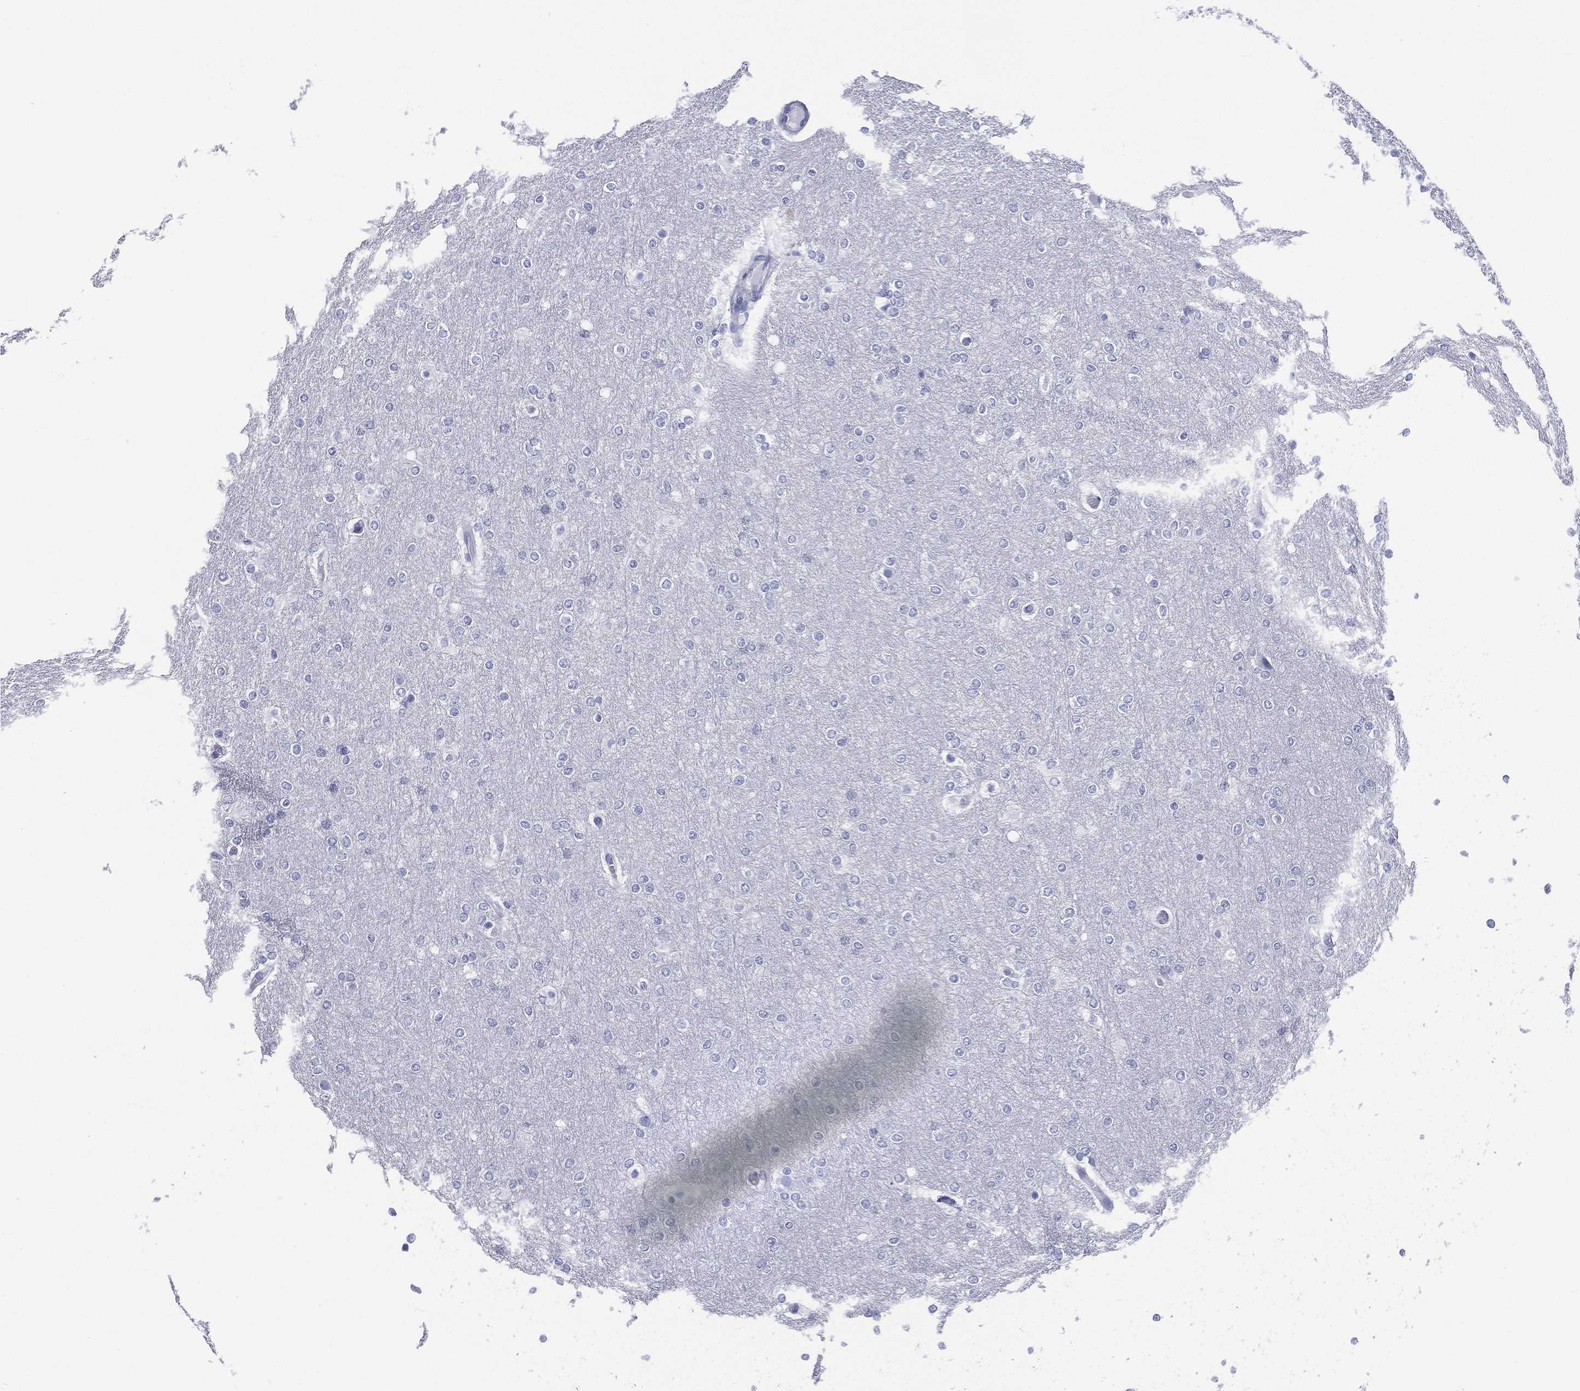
{"staining": {"intensity": "negative", "quantity": "none", "location": "none"}, "tissue": "glioma", "cell_type": "Tumor cells", "image_type": "cancer", "snomed": [{"axis": "morphology", "description": "Glioma, malignant, High grade"}, {"axis": "topography", "description": "Brain"}], "caption": "An immunohistochemistry (IHC) photomicrograph of malignant glioma (high-grade) is shown. There is no staining in tumor cells of malignant glioma (high-grade). (Stains: DAB (3,3'-diaminobenzidine) immunohistochemistry with hematoxylin counter stain, Microscopy: brightfield microscopy at high magnification).", "gene": "ETNPPL", "patient": {"sex": "female", "age": 61}}